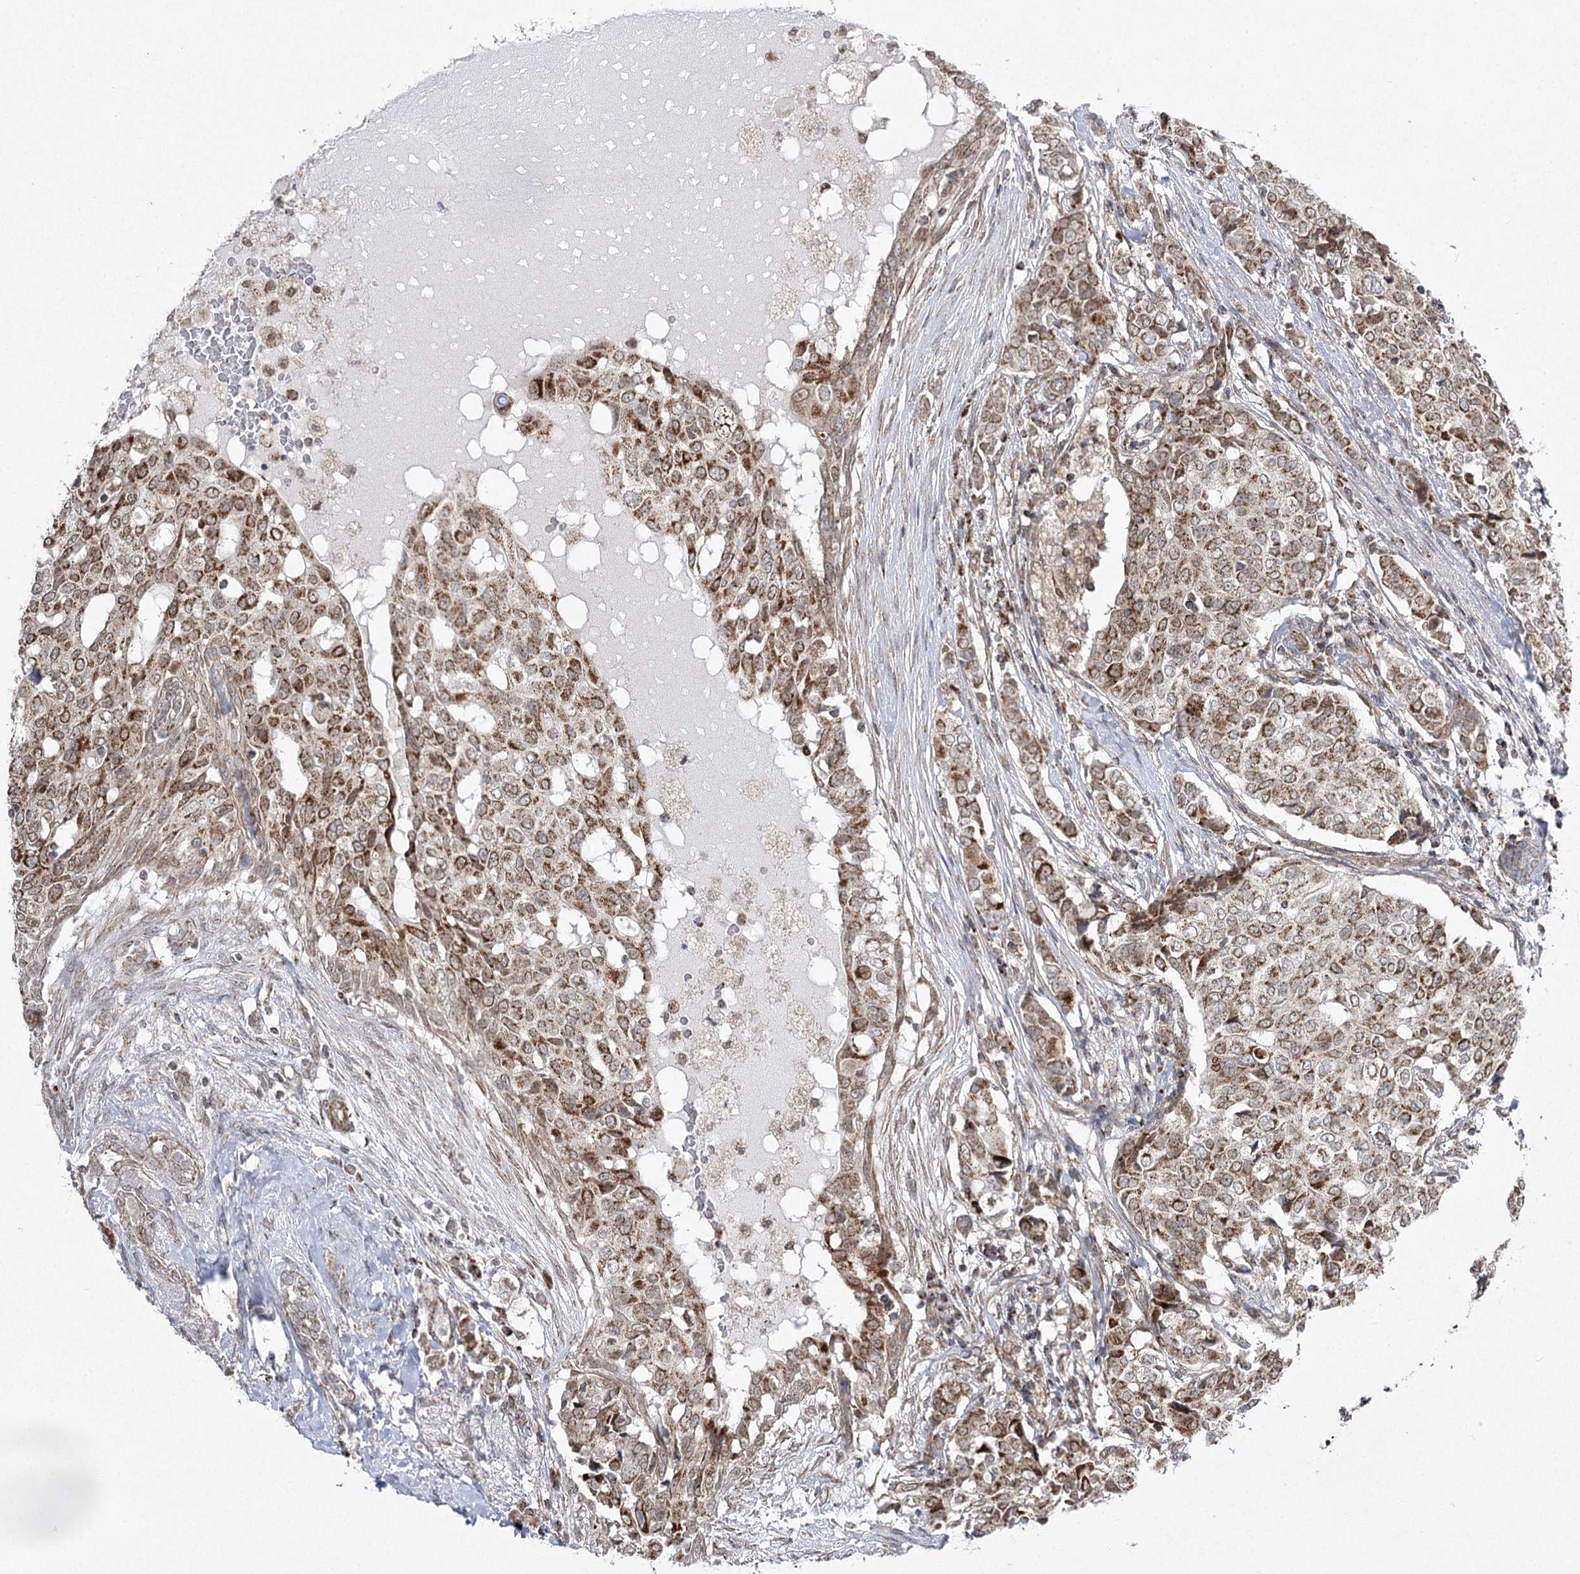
{"staining": {"intensity": "strong", "quantity": ">75%", "location": "cytoplasmic/membranous"}, "tissue": "breast cancer", "cell_type": "Tumor cells", "image_type": "cancer", "snomed": [{"axis": "morphology", "description": "Lobular carcinoma"}, {"axis": "topography", "description": "Breast"}], "caption": "Immunohistochemical staining of breast cancer (lobular carcinoma) exhibits high levels of strong cytoplasmic/membranous expression in approximately >75% of tumor cells. The staining was performed using DAB to visualize the protein expression in brown, while the nuclei were stained in blue with hematoxylin (Magnification: 20x).", "gene": "SLC4A1AP", "patient": {"sex": "female", "age": 51}}